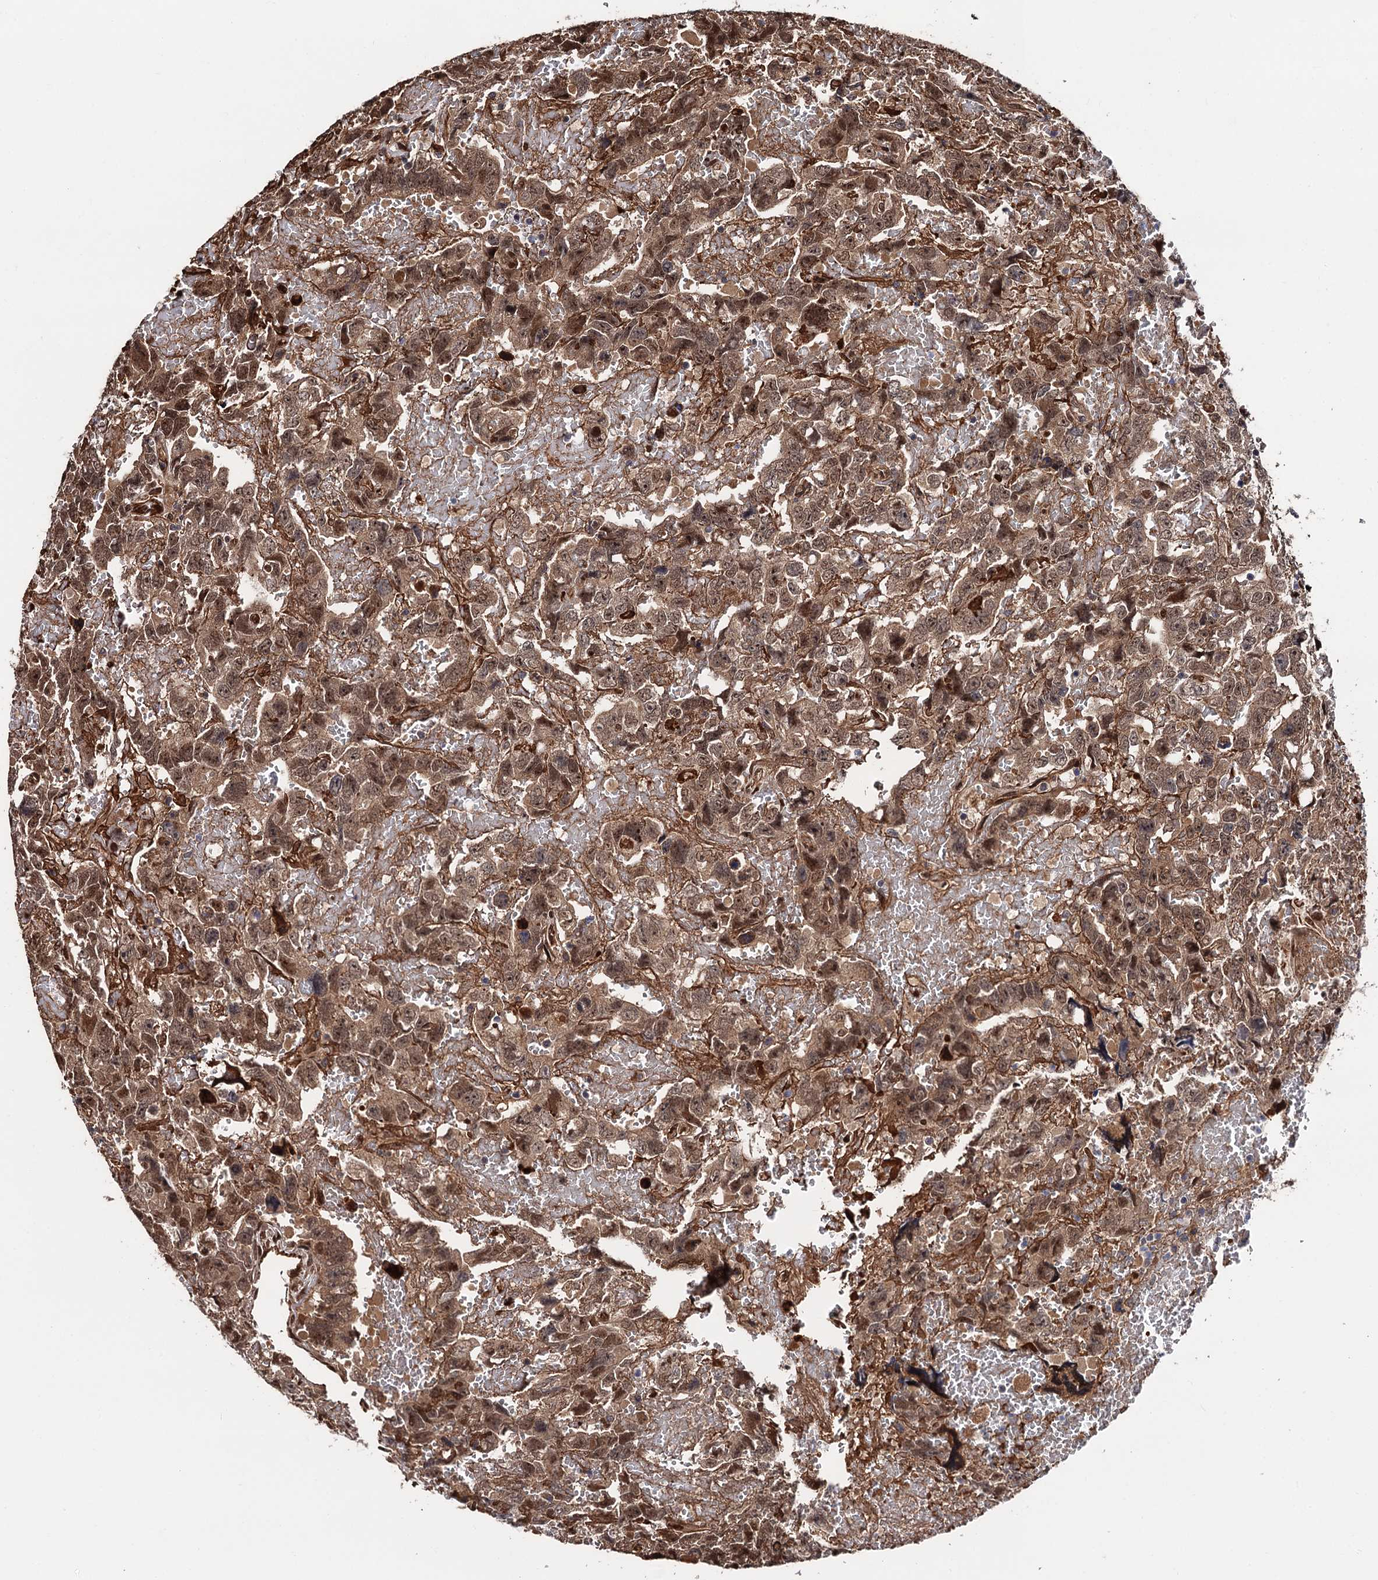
{"staining": {"intensity": "moderate", "quantity": ">75%", "location": "cytoplasmic/membranous,nuclear"}, "tissue": "testis cancer", "cell_type": "Tumor cells", "image_type": "cancer", "snomed": [{"axis": "morphology", "description": "Carcinoma, Embryonal, NOS"}, {"axis": "topography", "description": "Testis"}], "caption": "The photomicrograph exhibits immunohistochemical staining of testis cancer. There is moderate cytoplasmic/membranous and nuclear expression is present in about >75% of tumor cells.", "gene": "CDC23", "patient": {"sex": "male", "age": 45}}